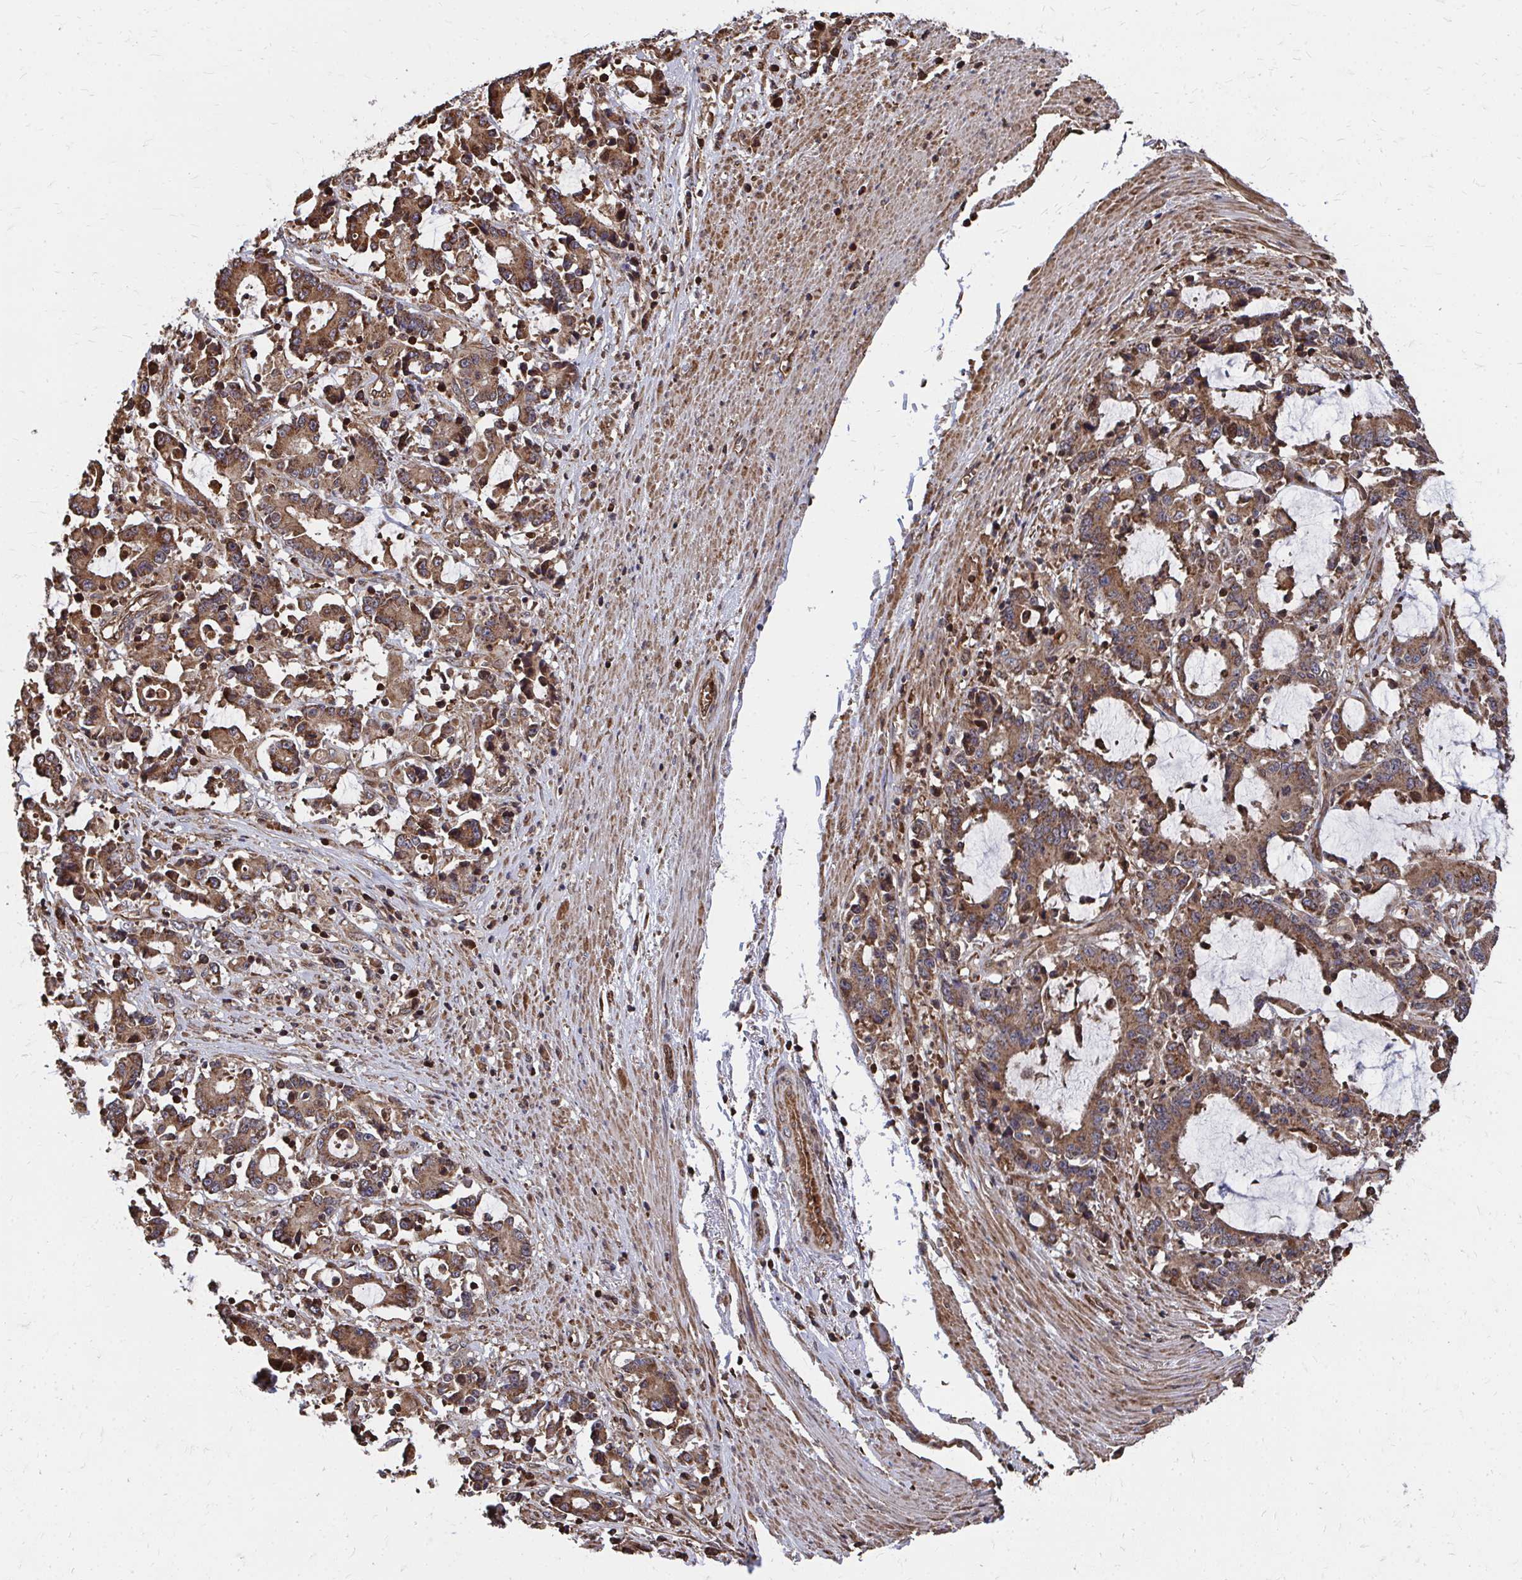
{"staining": {"intensity": "moderate", "quantity": ">75%", "location": "cytoplasmic/membranous"}, "tissue": "stomach cancer", "cell_type": "Tumor cells", "image_type": "cancer", "snomed": [{"axis": "morphology", "description": "Adenocarcinoma, NOS"}, {"axis": "topography", "description": "Stomach, upper"}], "caption": "Adenocarcinoma (stomach) stained with immunohistochemistry reveals moderate cytoplasmic/membranous expression in approximately >75% of tumor cells.", "gene": "FAM89A", "patient": {"sex": "male", "age": 68}}